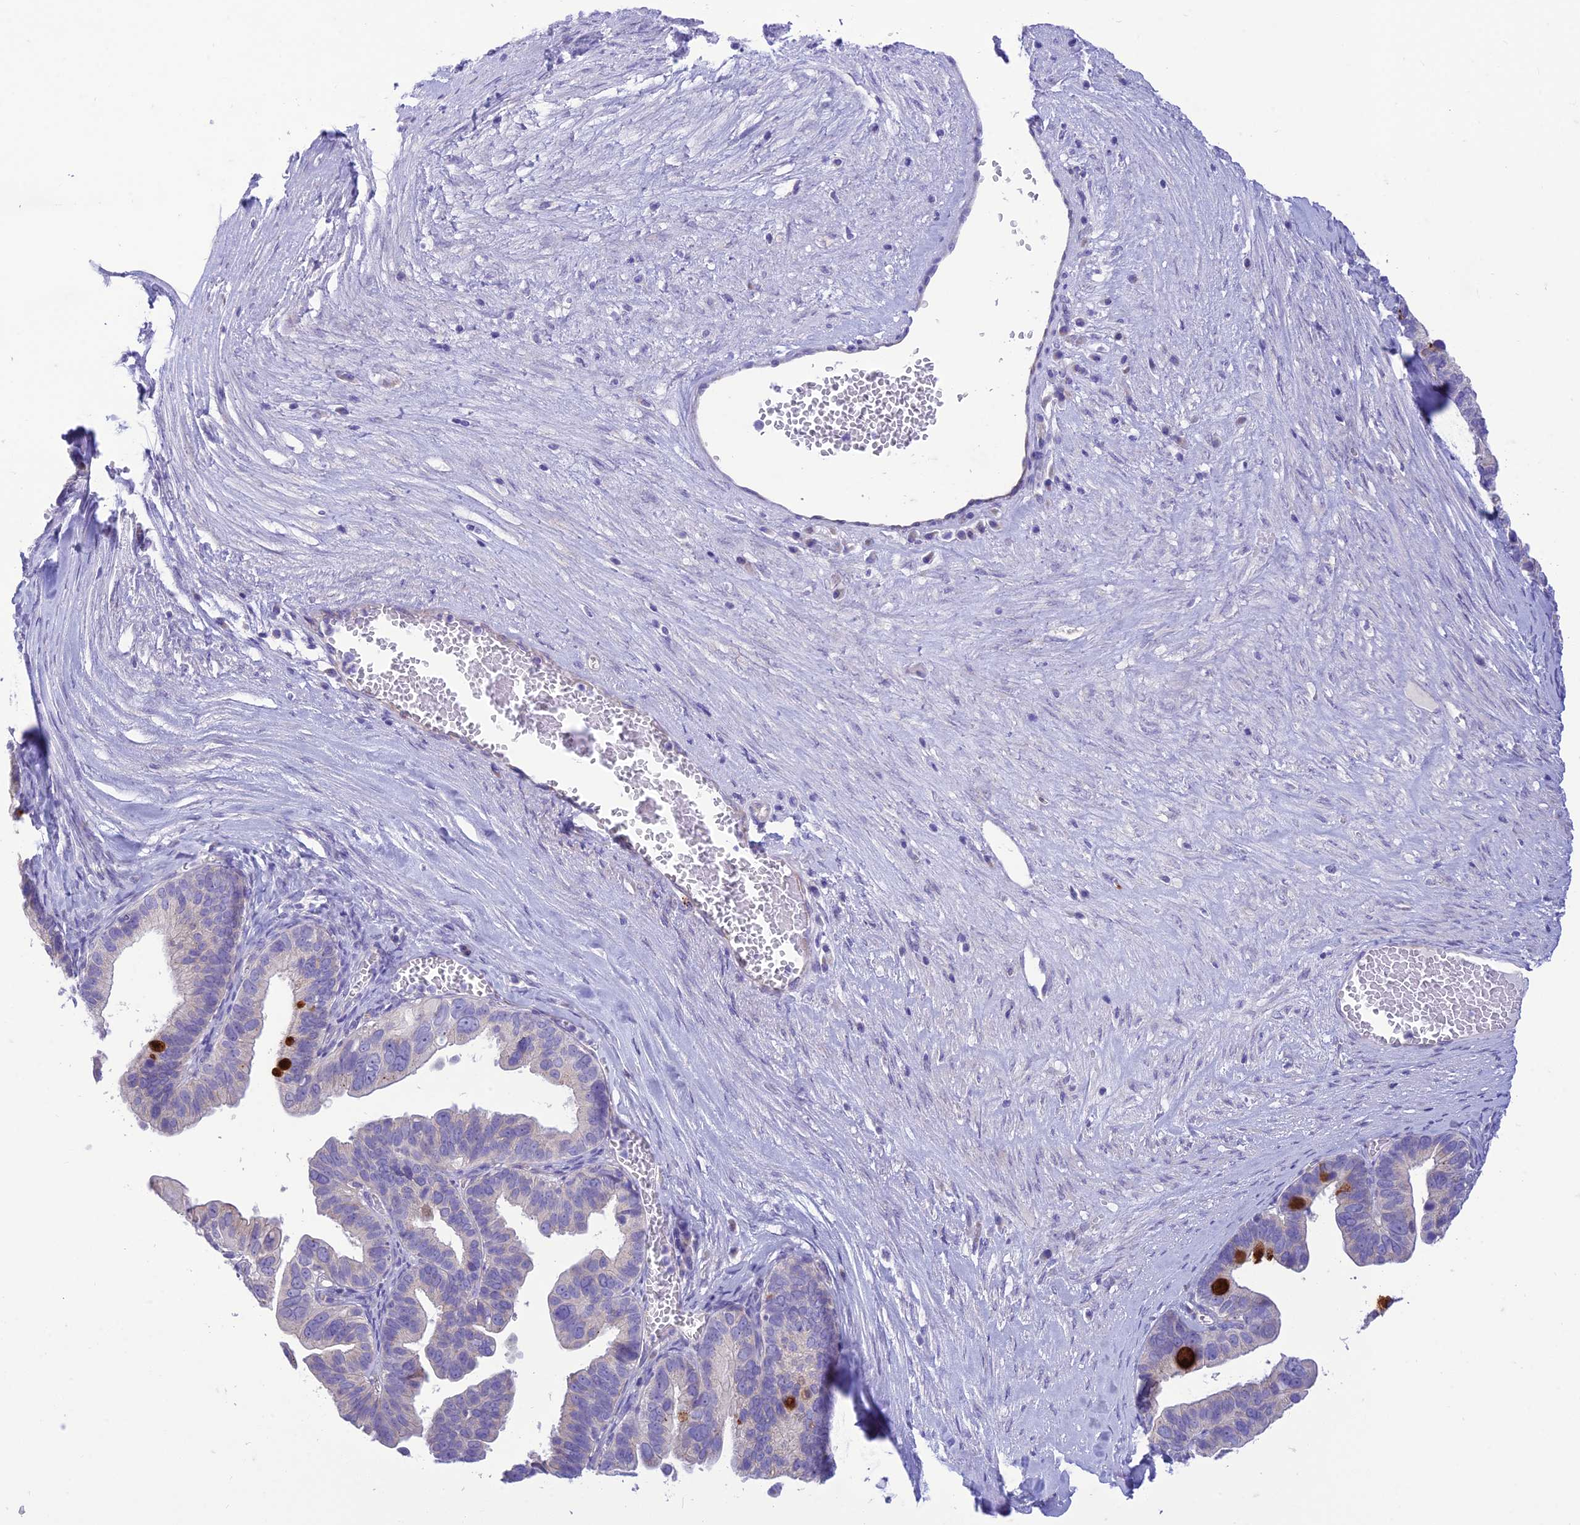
{"staining": {"intensity": "strong", "quantity": "<25%", "location": "cytoplasmic/membranous"}, "tissue": "ovarian cancer", "cell_type": "Tumor cells", "image_type": "cancer", "snomed": [{"axis": "morphology", "description": "Cystadenocarcinoma, serous, NOS"}, {"axis": "topography", "description": "Ovary"}], "caption": "Immunohistochemical staining of human ovarian cancer (serous cystadenocarcinoma) demonstrates strong cytoplasmic/membranous protein positivity in about <25% of tumor cells. (brown staining indicates protein expression, while blue staining denotes nuclei).", "gene": "DHDH", "patient": {"sex": "female", "age": 56}}